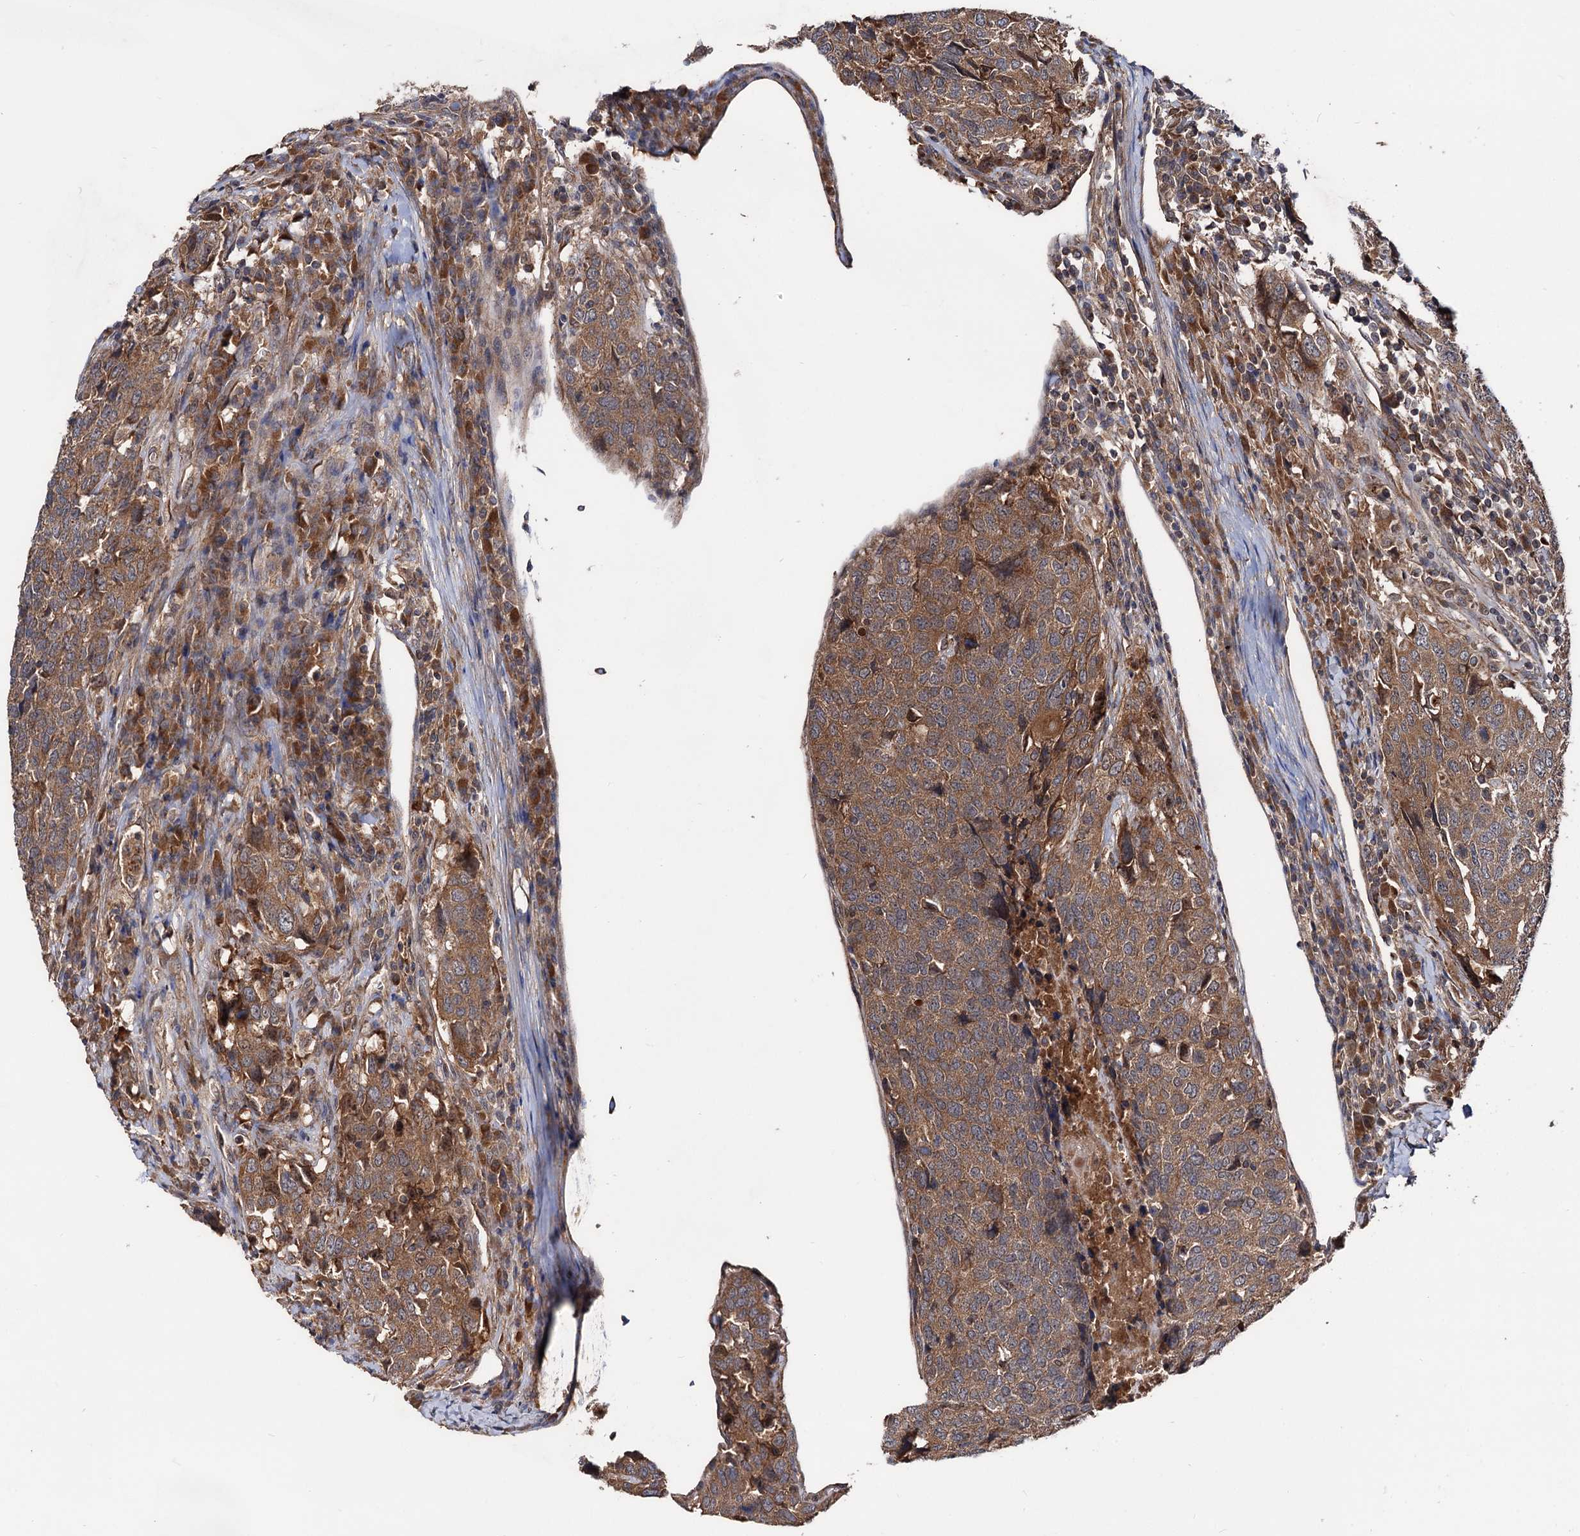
{"staining": {"intensity": "moderate", "quantity": ">75%", "location": "cytoplasmic/membranous"}, "tissue": "head and neck cancer", "cell_type": "Tumor cells", "image_type": "cancer", "snomed": [{"axis": "morphology", "description": "Squamous cell carcinoma, NOS"}, {"axis": "topography", "description": "Head-Neck"}], "caption": "A histopathology image showing moderate cytoplasmic/membranous expression in approximately >75% of tumor cells in squamous cell carcinoma (head and neck), as visualized by brown immunohistochemical staining.", "gene": "TEX9", "patient": {"sex": "male", "age": 66}}